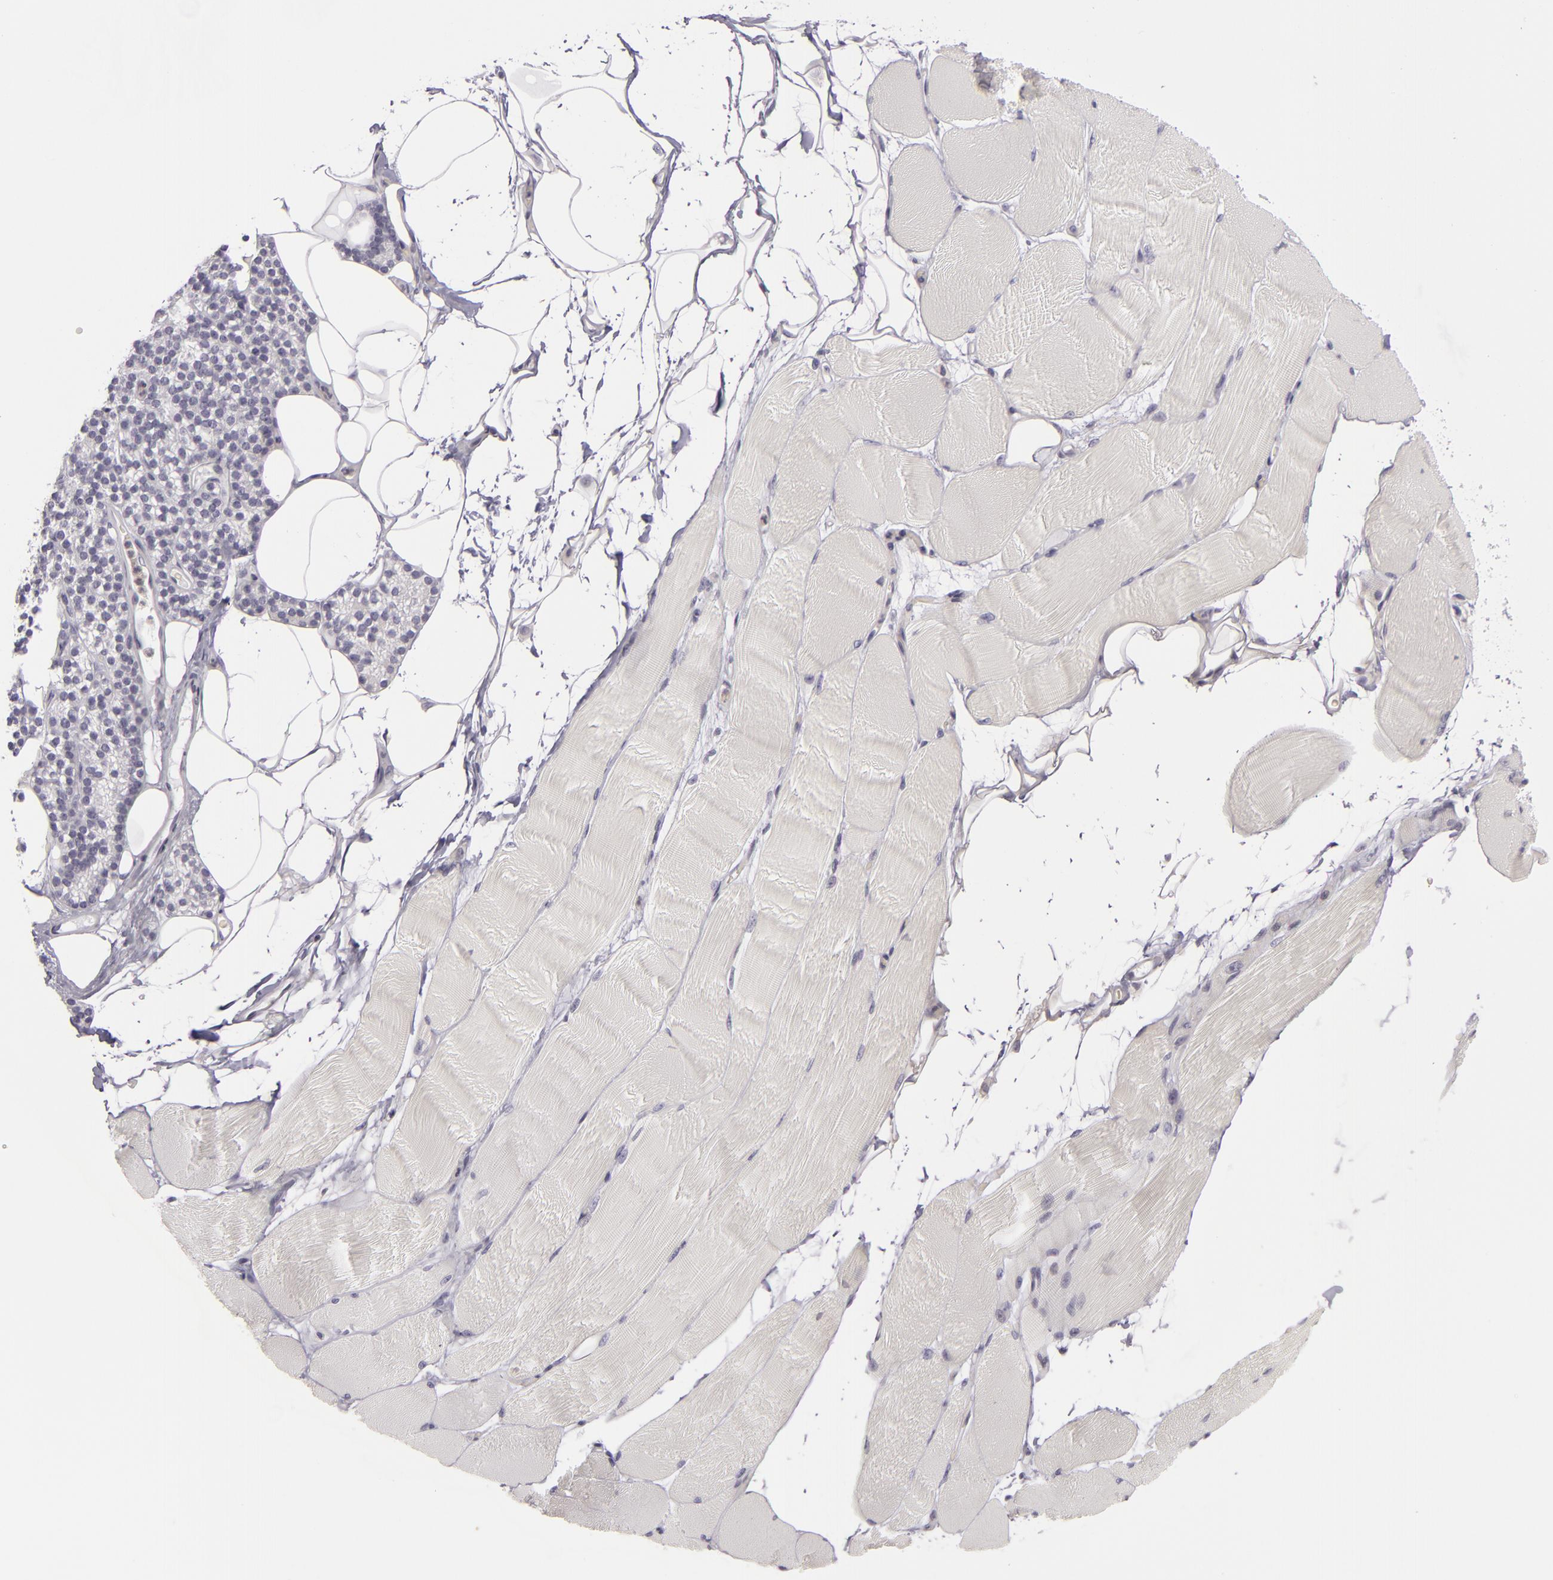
{"staining": {"intensity": "negative", "quantity": "none", "location": "none"}, "tissue": "skeletal muscle", "cell_type": "Myocytes", "image_type": "normal", "snomed": [{"axis": "morphology", "description": "Normal tissue, NOS"}, {"axis": "topography", "description": "Skeletal muscle"}, {"axis": "topography", "description": "Parathyroid gland"}], "caption": "IHC of unremarkable skeletal muscle demonstrates no positivity in myocytes. (DAB immunohistochemistry visualized using brightfield microscopy, high magnification).", "gene": "KCNAB2", "patient": {"sex": "female", "age": 37}}